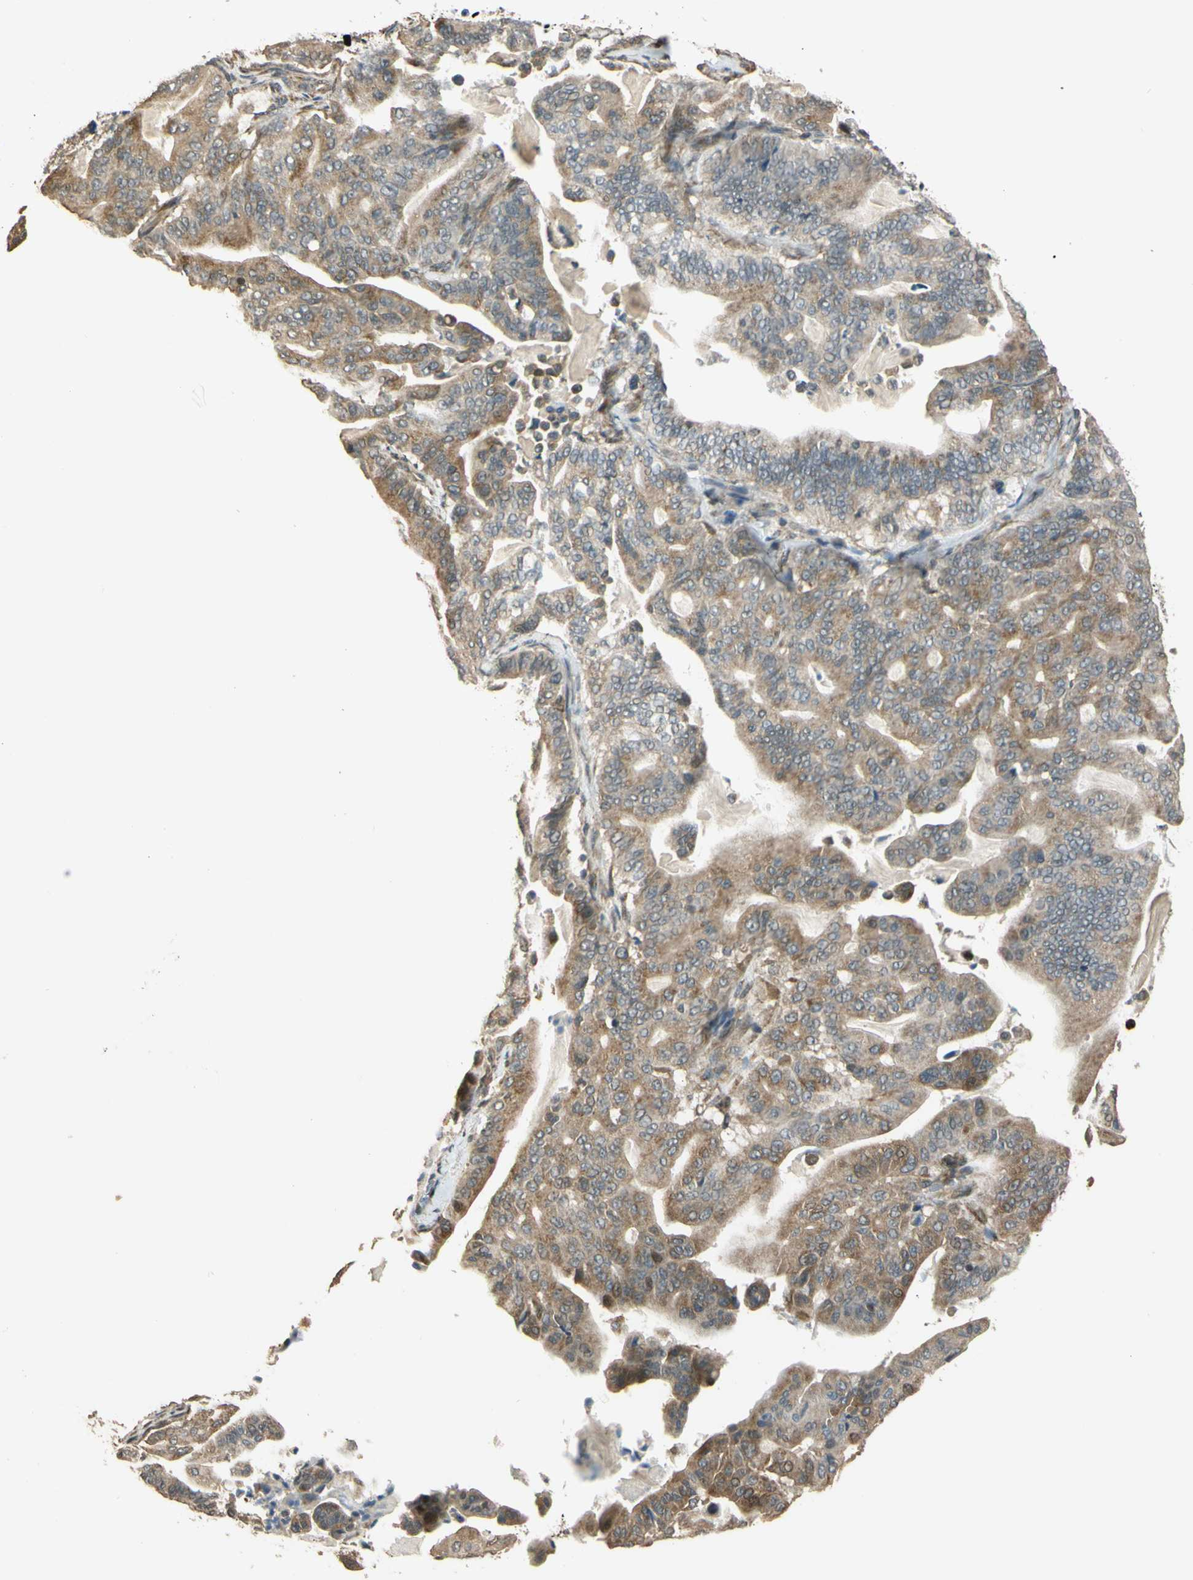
{"staining": {"intensity": "moderate", "quantity": ">75%", "location": "cytoplasmic/membranous"}, "tissue": "pancreatic cancer", "cell_type": "Tumor cells", "image_type": "cancer", "snomed": [{"axis": "morphology", "description": "Adenocarcinoma, NOS"}, {"axis": "topography", "description": "Pancreas"}], "caption": "Immunohistochemical staining of pancreatic cancer exhibits moderate cytoplasmic/membranous protein positivity in approximately >75% of tumor cells.", "gene": "LAMTOR1", "patient": {"sex": "male", "age": 63}}